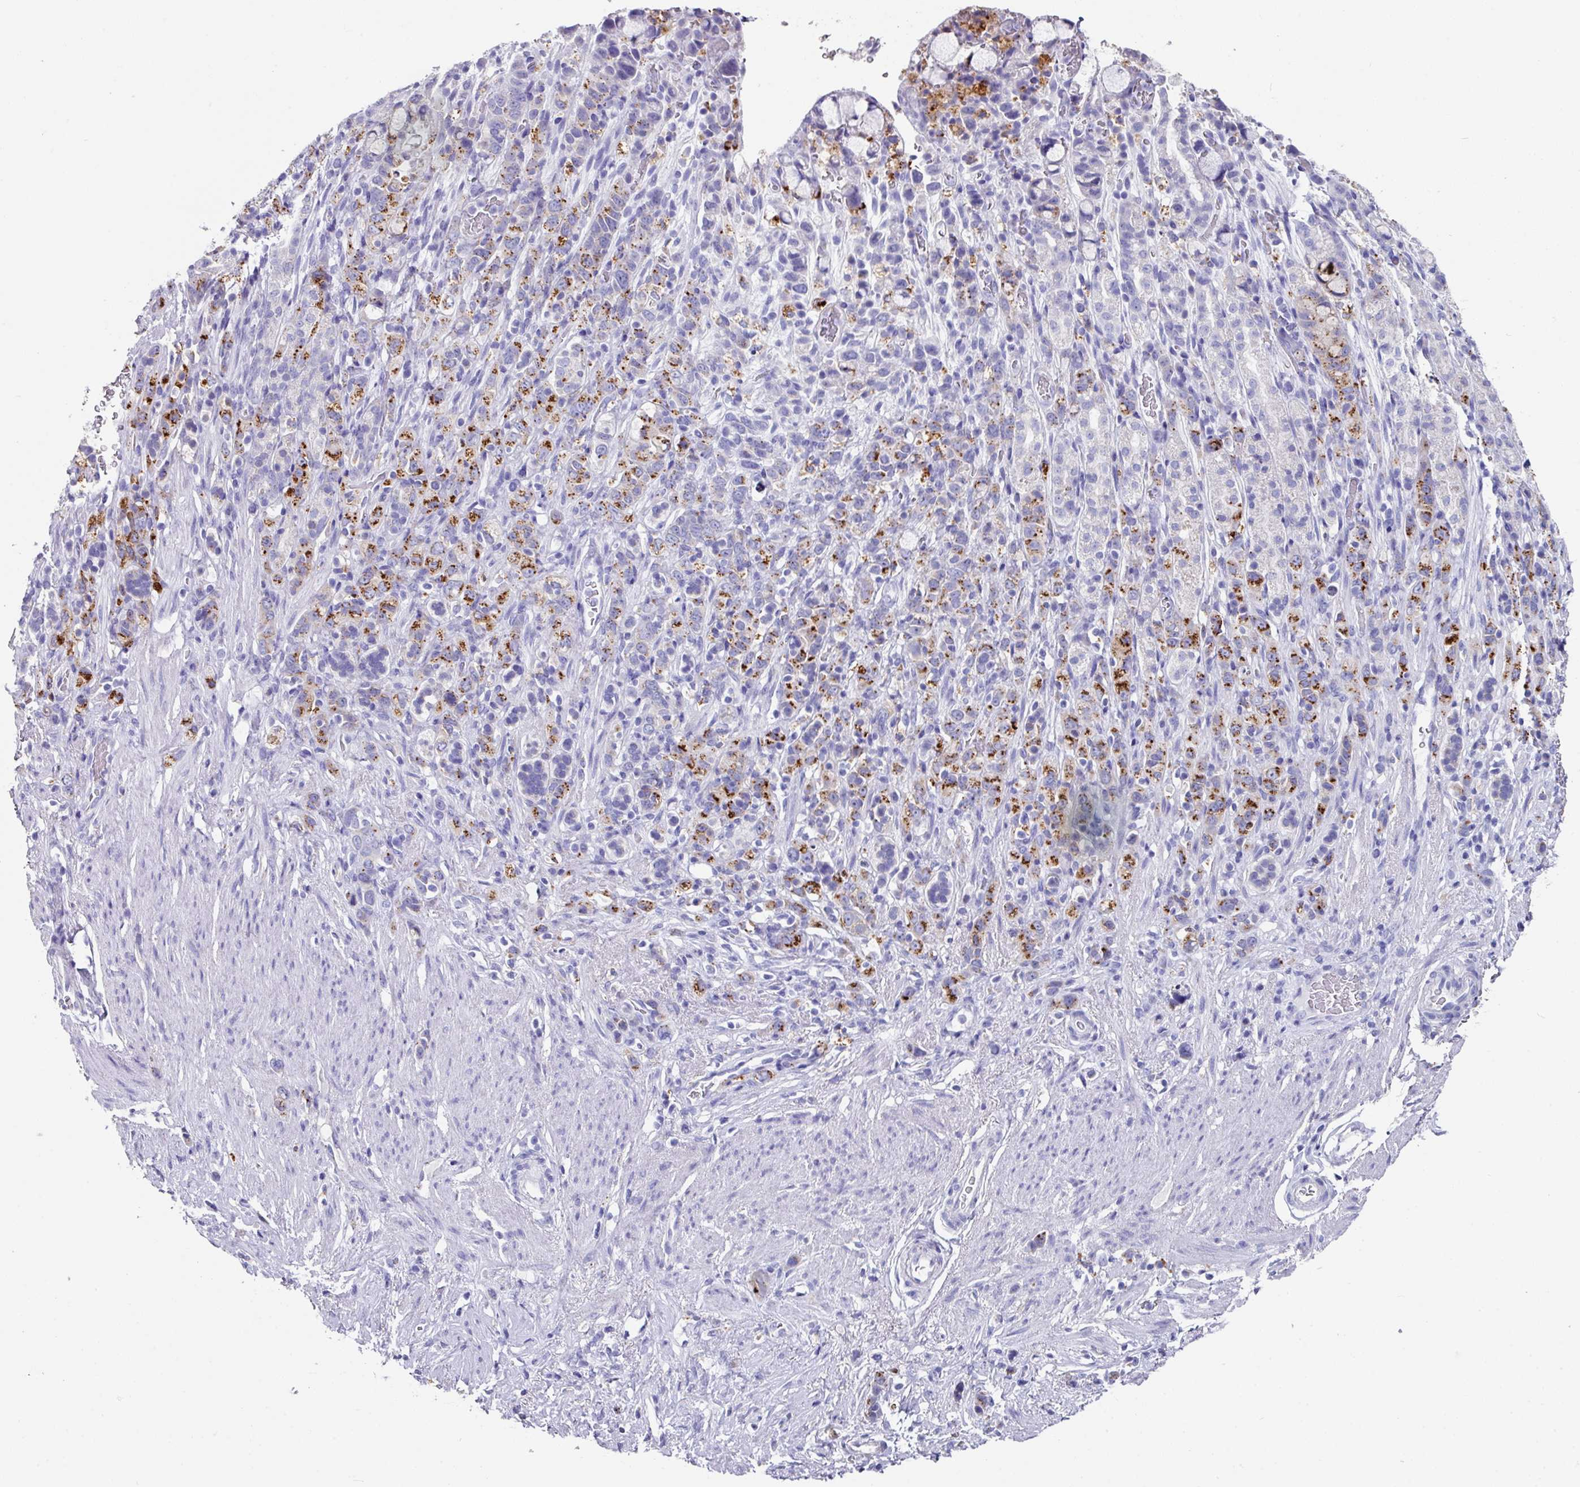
{"staining": {"intensity": "strong", "quantity": "<25%", "location": "cytoplasmic/membranous"}, "tissue": "stomach cancer", "cell_type": "Tumor cells", "image_type": "cancer", "snomed": [{"axis": "morphology", "description": "Adenocarcinoma, NOS"}, {"axis": "topography", "description": "Stomach"}], "caption": "High-magnification brightfield microscopy of adenocarcinoma (stomach) stained with DAB (brown) and counterstained with hematoxylin (blue). tumor cells exhibit strong cytoplasmic/membranous expression is identified in approximately<25% of cells.", "gene": "CPVL", "patient": {"sex": "female", "age": 65}}